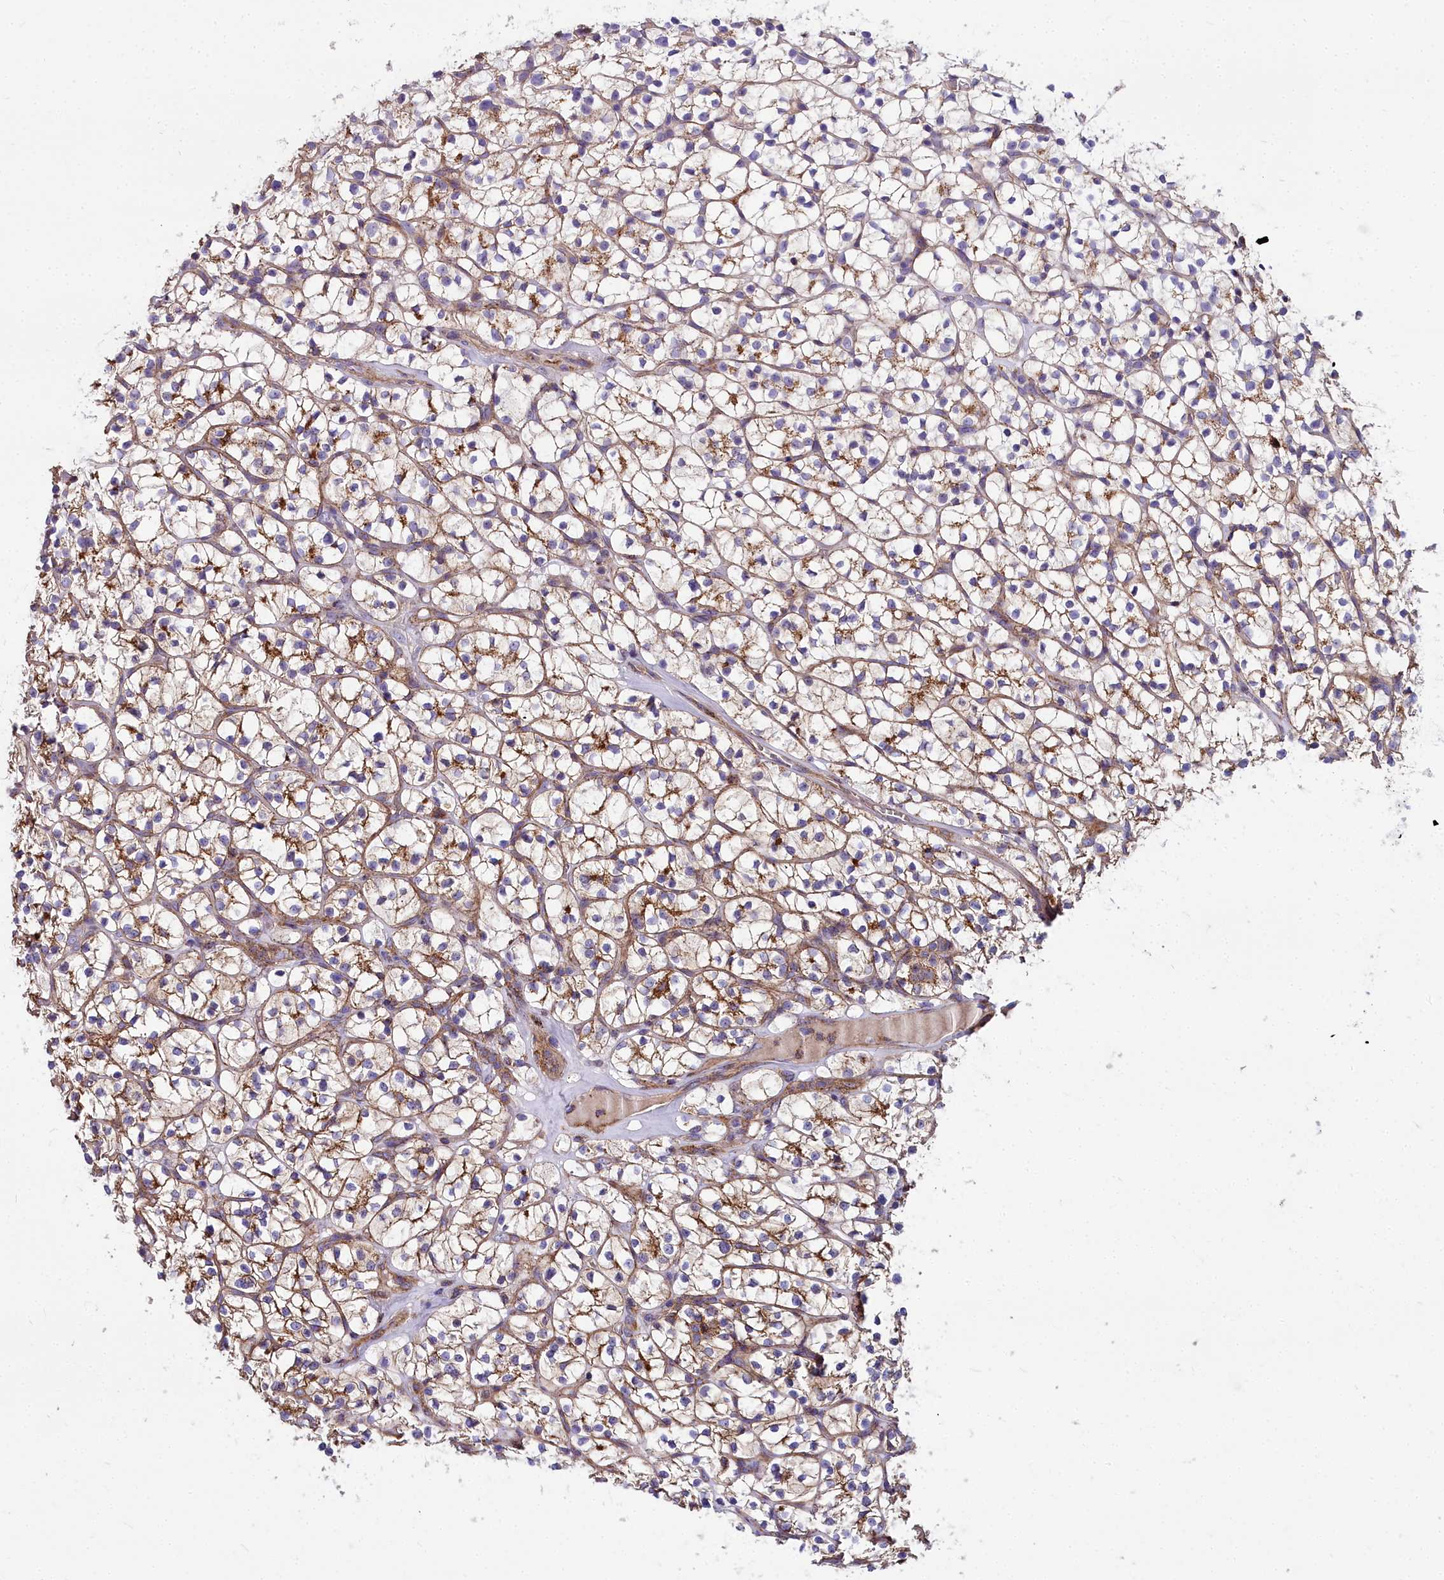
{"staining": {"intensity": "moderate", "quantity": ">75%", "location": "cytoplasmic/membranous"}, "tissue": "renal cancer", "cell_type": "Tumor cells", "image_type": "cancer", "snomed": [{"axis": "morphology", "description": "Adenocarcinoma, NOS"}, {"axis": "topography", "description": "Kidney"}], "caption": "Moderate cytoplasmic/membranous protein expression is present in about >75% of tumor cells in renal cancer.", "gene": "FRMPD1", "patient": {"sex": "female", "age": 64}}